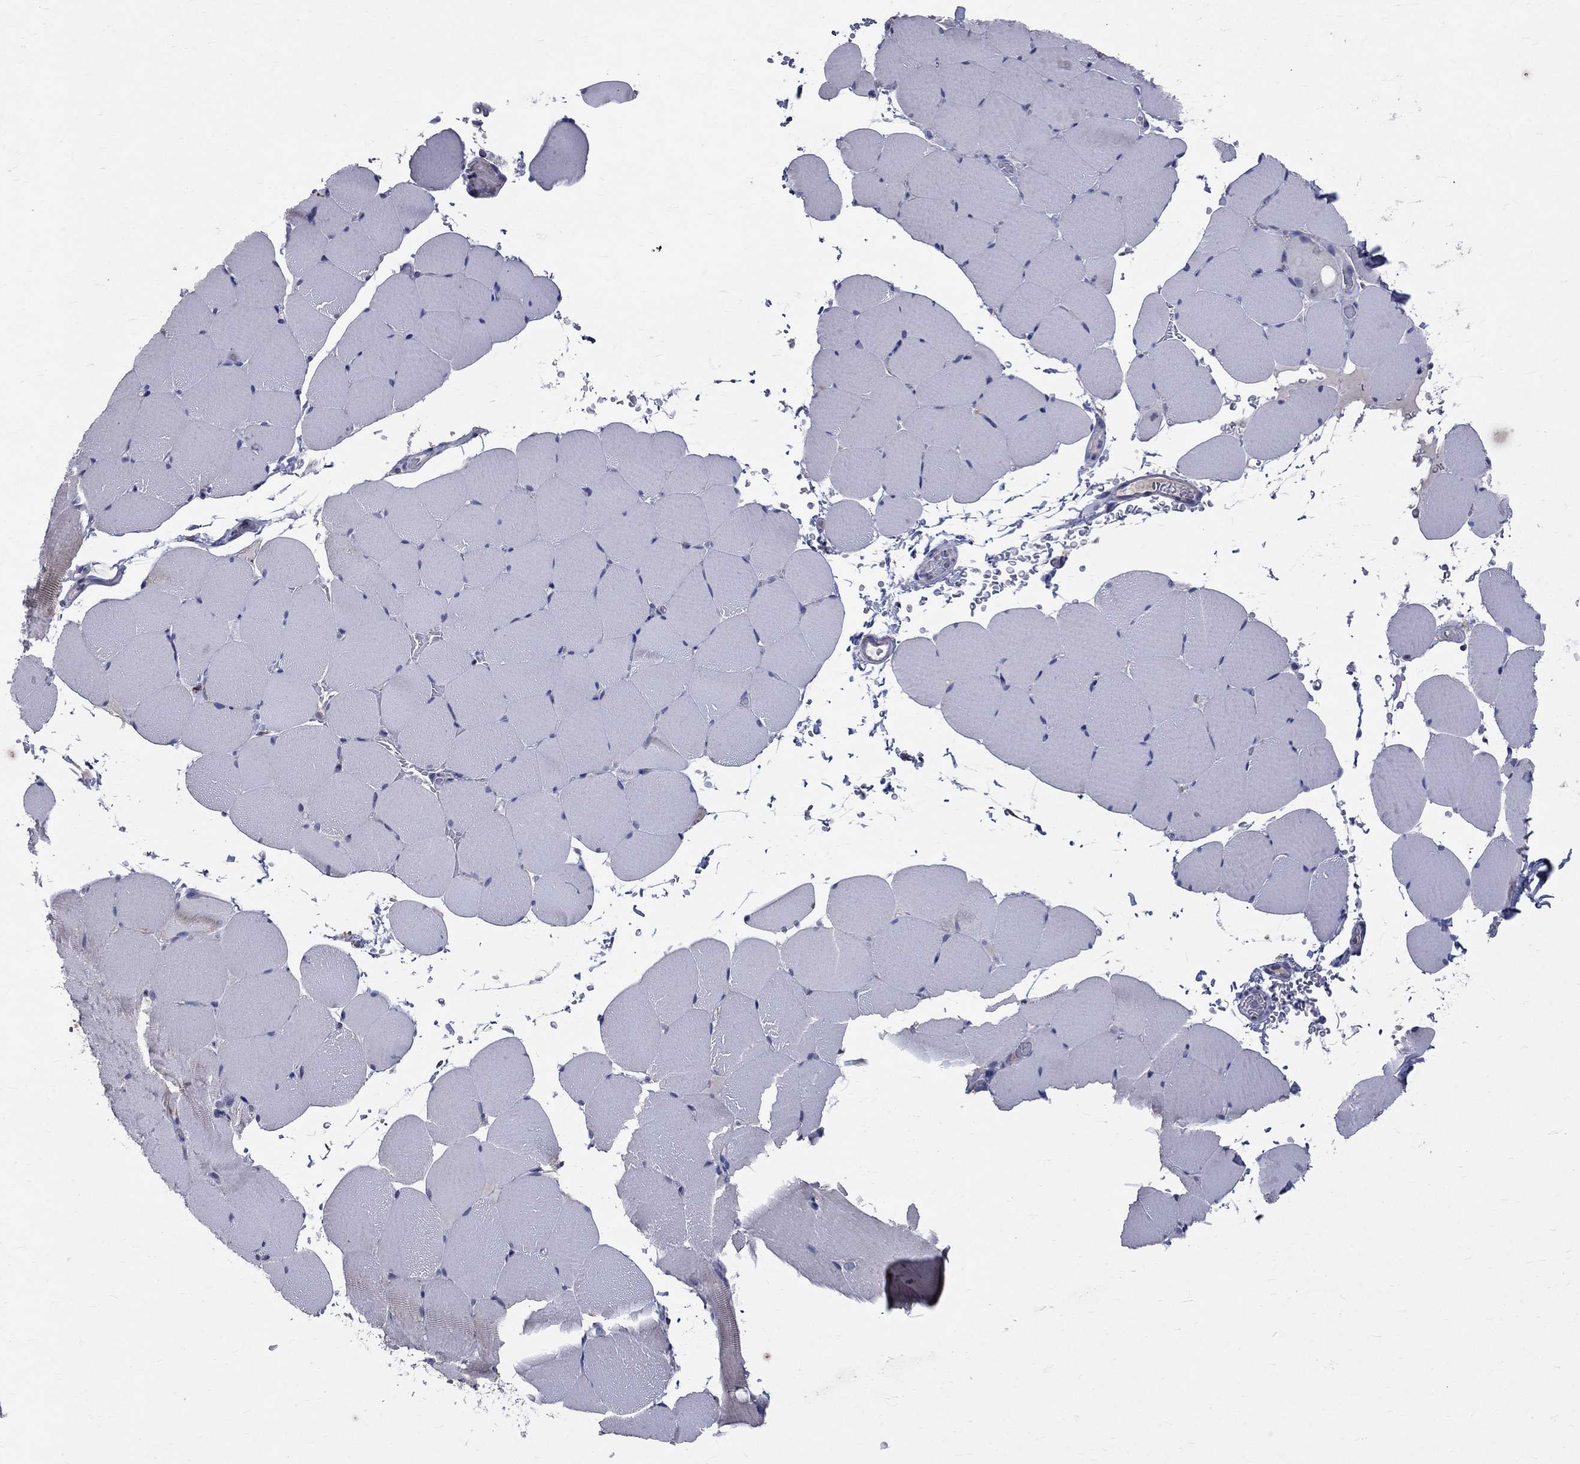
{"staining": {"intensity": "negative", "quantity": "none", "location": "none"}, "tissue": "skeletal muscle", "cell_type": "Myocytes", "image_type": "normal", "snomed": [{"axis": "morphology", "description": "Normal tissue, NOS"}, {"axis": "topography", "description": "Skeletal muscle"}], "caption": "The immunohistochemistry micrograph has no significant positivity in myocytes of skeletal muscle. (Immunohistochemistry, brightfield microscopy, high magnification).", "gene": "SLC4A10", "patient": {"sex": "female", "age": 37}}